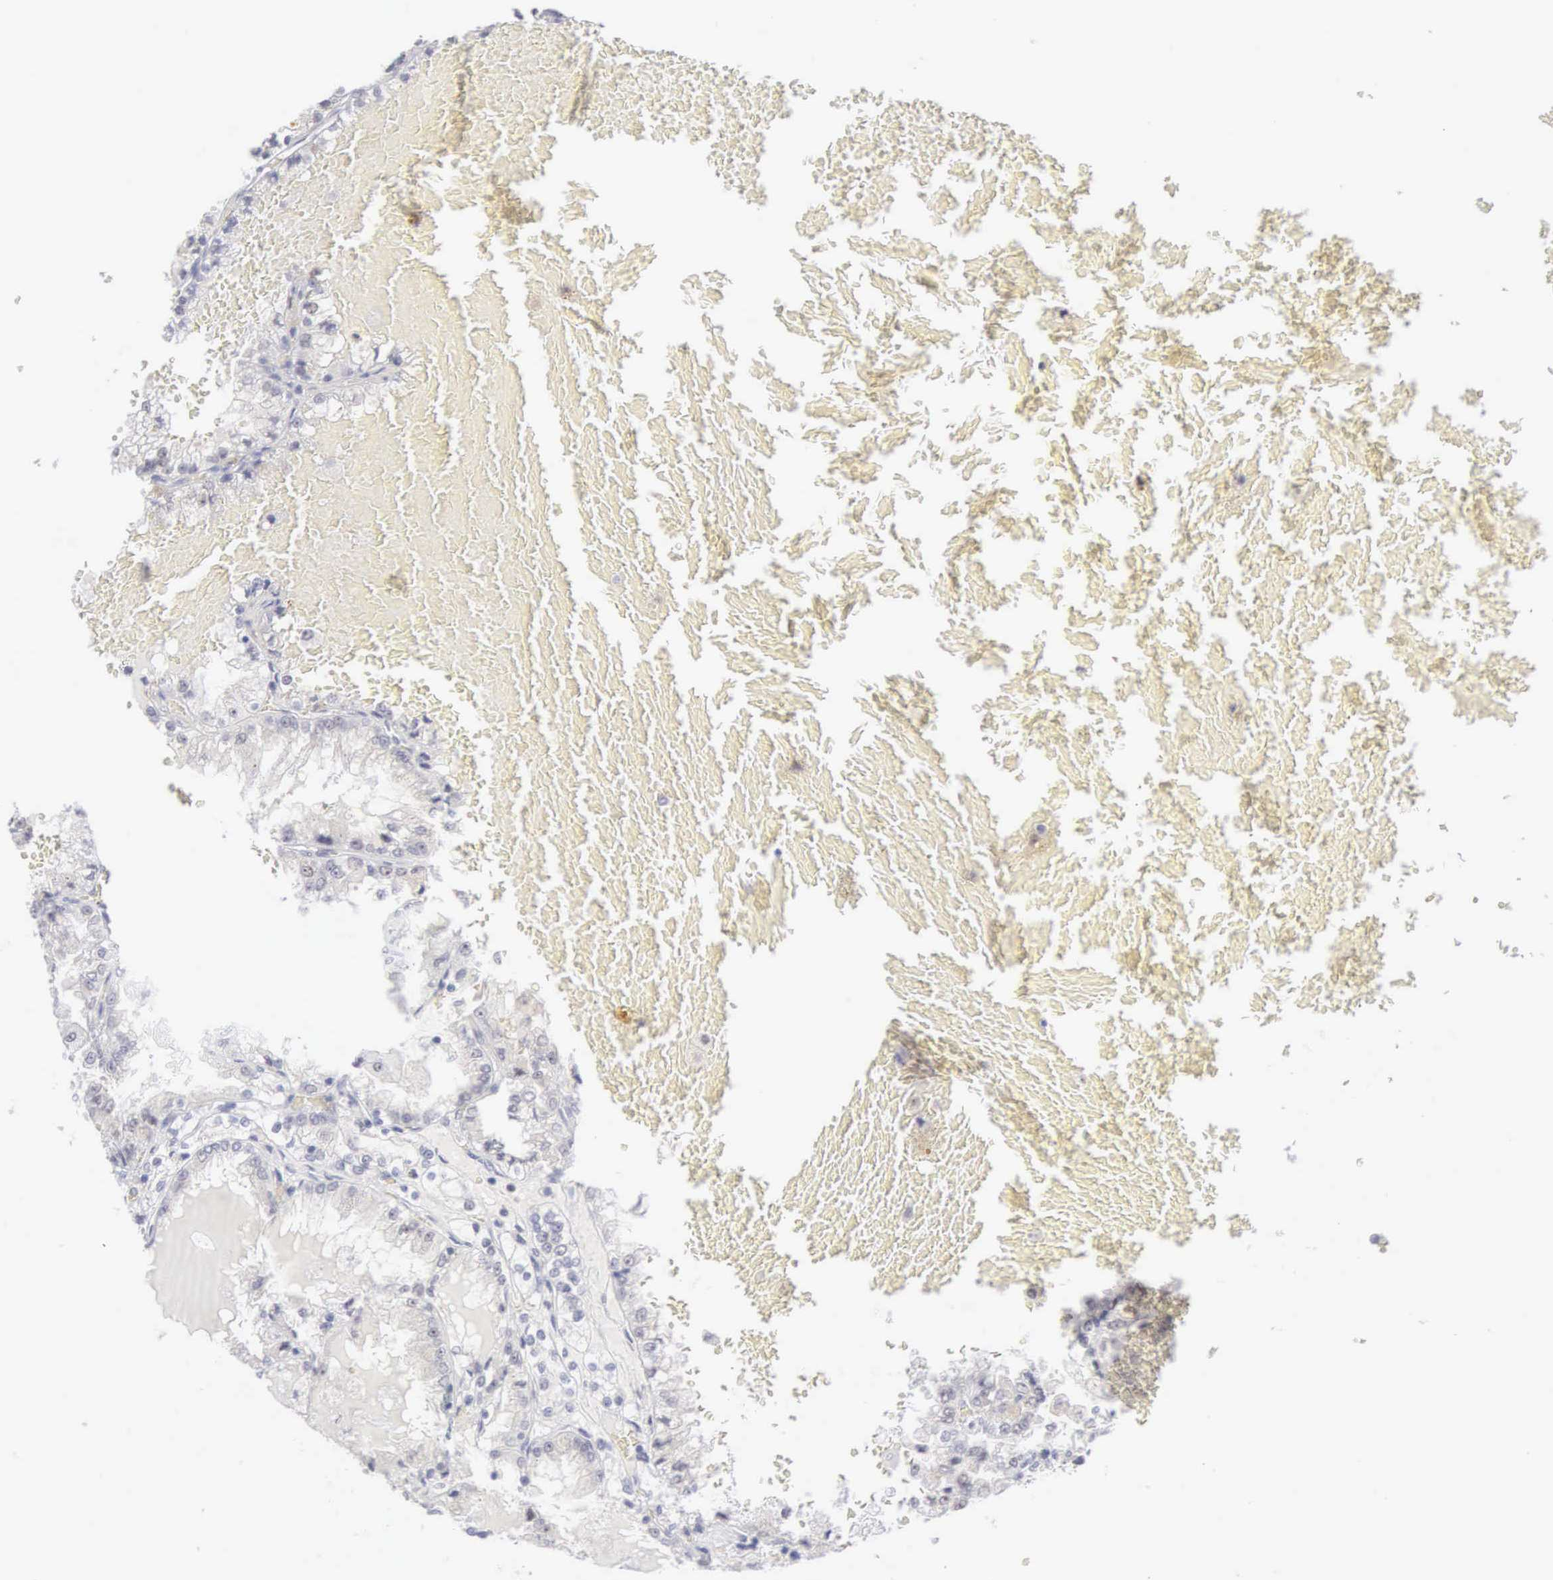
{"staining": {"intensity": "negative", "quantity": "none", "location": "none"}, "tissue": "renal cancer", "cell_type": "Tumor cells", "image_type": "cancer", "snomed": [{"axis": "morphology", "description": "Adenocarcinoma, NOS"}, {"axis": "topography", "description": "Kidney"}], "caption": "Tumor cells are negative for protein expression in human renal cancer.", "gene": "MNAT1", "patient": {"sex": "female", "age": 56}}